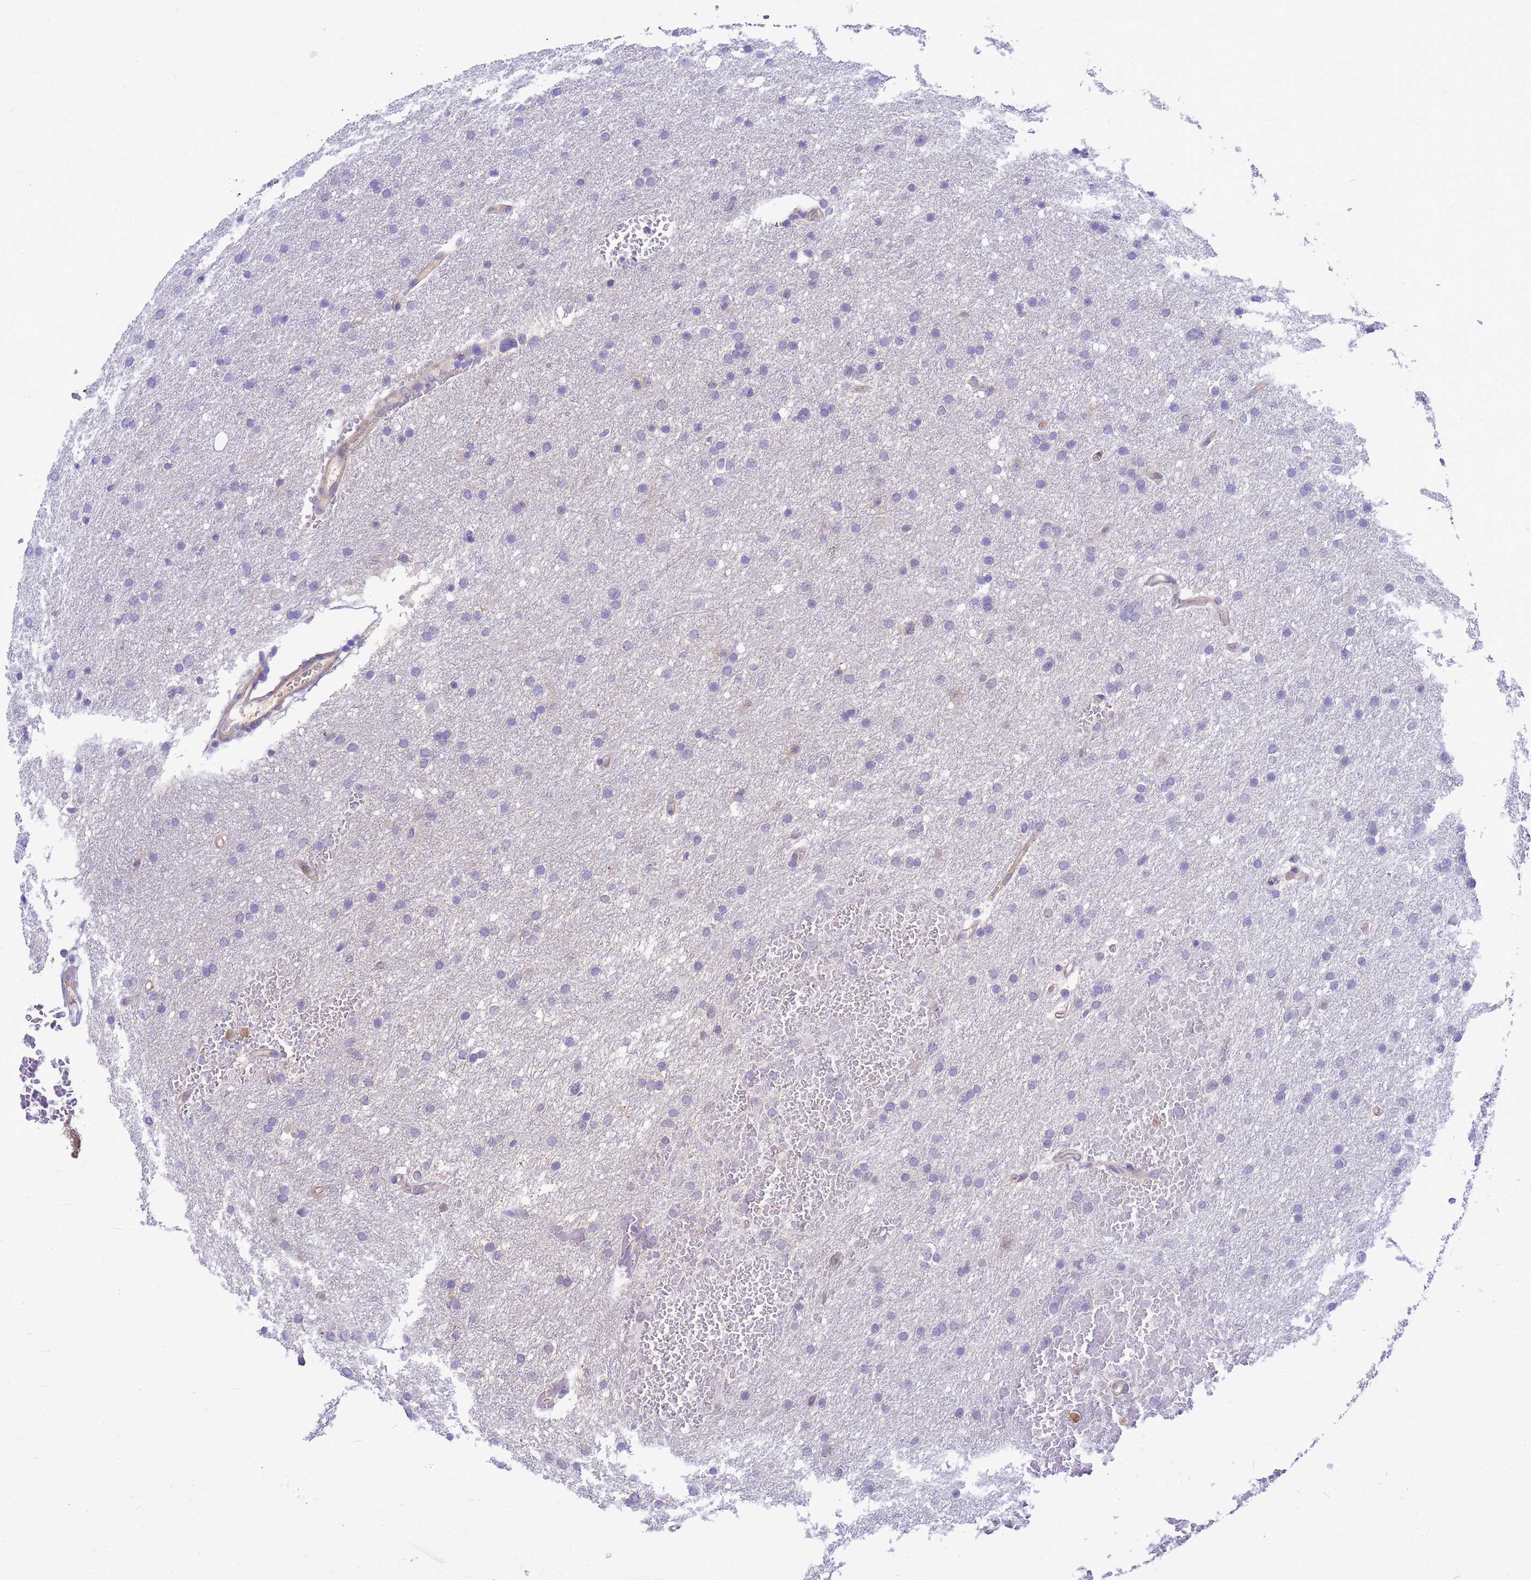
{"staining": {"intensity": "negative", "quantity": "none", "location": "none"}, "tissue": "glioma", "cell_type": "Tumor cells", "image_type": "cancer", "snomed": [{"axis": "morphology", "description": "Glioma, malignant, High grade"}, {"axis": "topography", "description": "Cerebral cortex"}], "caption": "This image is of malignant high-grade glioma stained with immunohistochemistry (IHC) to label a protein in brown with the nuclei are counter-stained blue. There is no positivity in tumor cells.", "gene": "ORM1", "patient": {"sex": "female", "age": 36}}